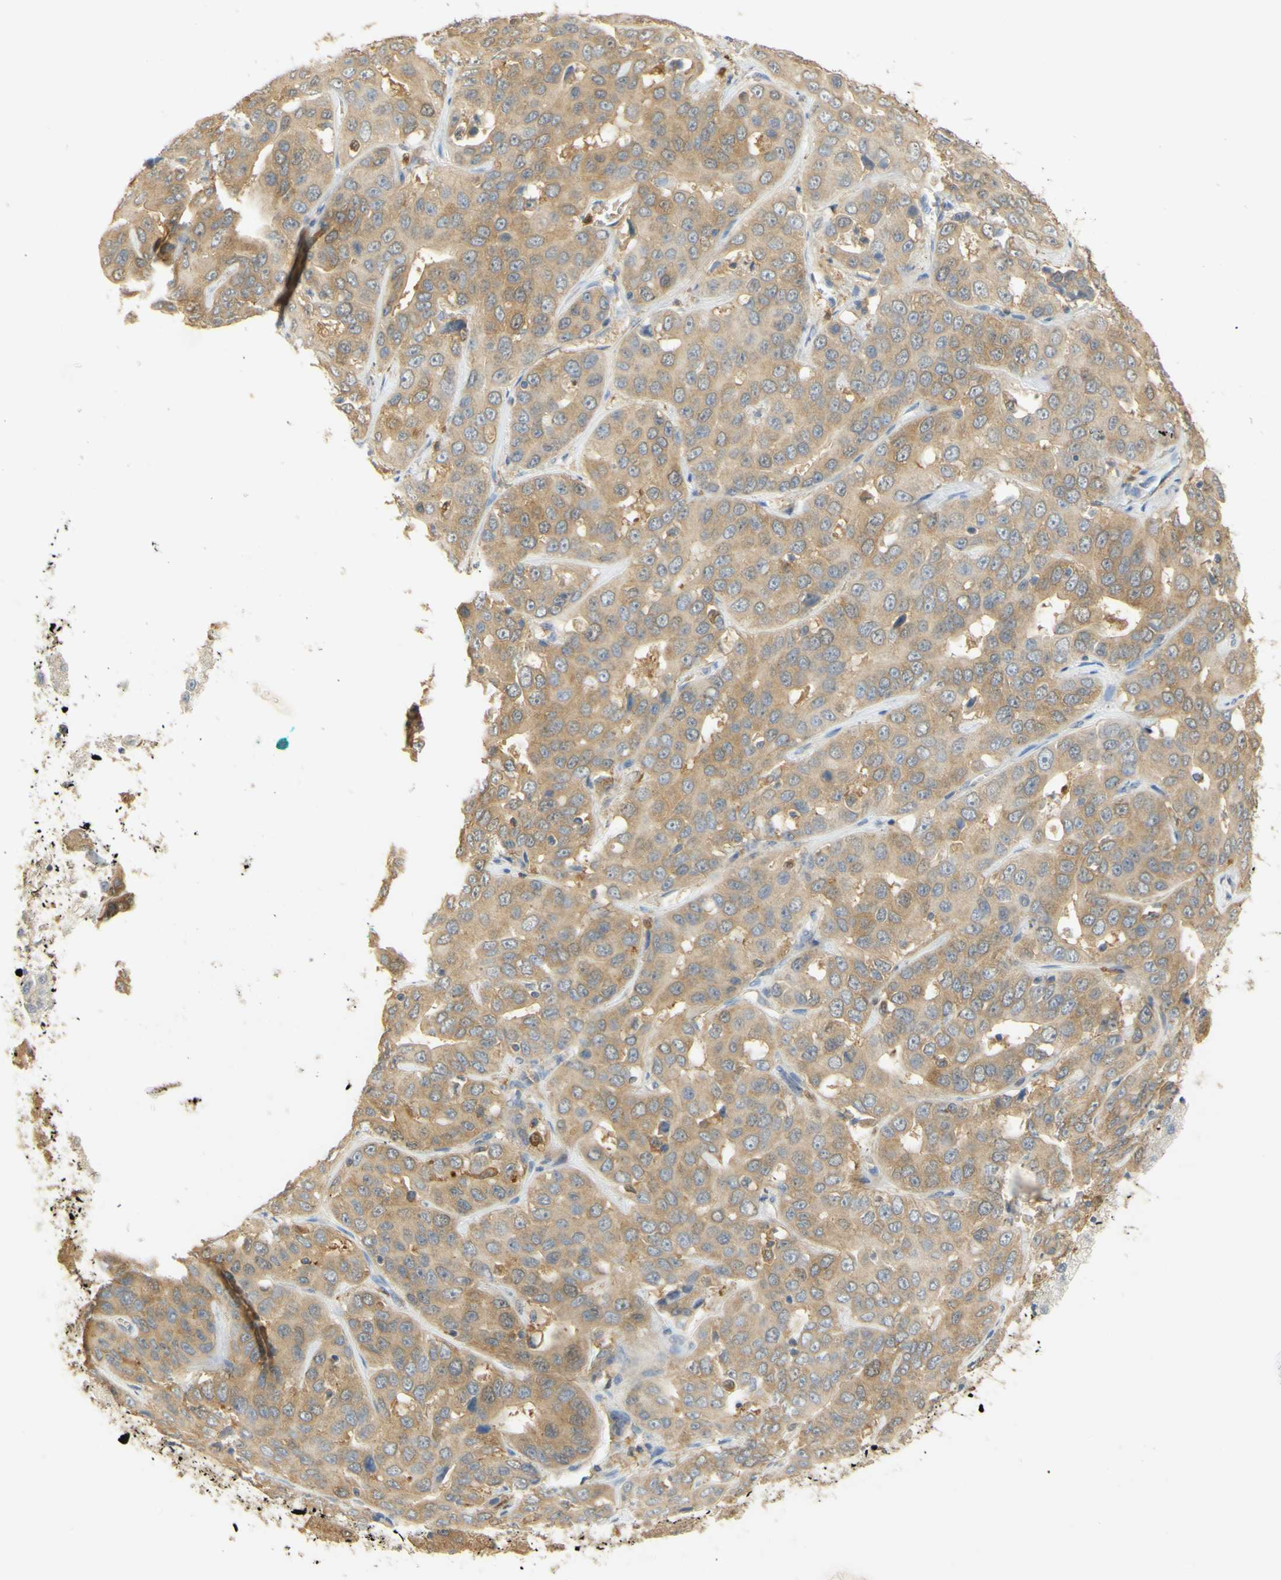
{"staining": {"intensity": "moderate", "quantity": ">75%", "location": "cytoplasmic/membranous"}, "tissue": "liver cancer", "cell_type": "Tumor cells", "image_type": "cancer", "snomed": [{"axis": "morphology", "description": "Cholangiocarcinoma"}, {"axis": "topography", "description": "Liver"}], "caption": "Moderate cytoplasmic/membranous expression is appreciated in about >75% of tumor cells in cholangiocarcinoma (liver).", "gene": "PAK1", "patient": {"sex": "female", "age": 52}}